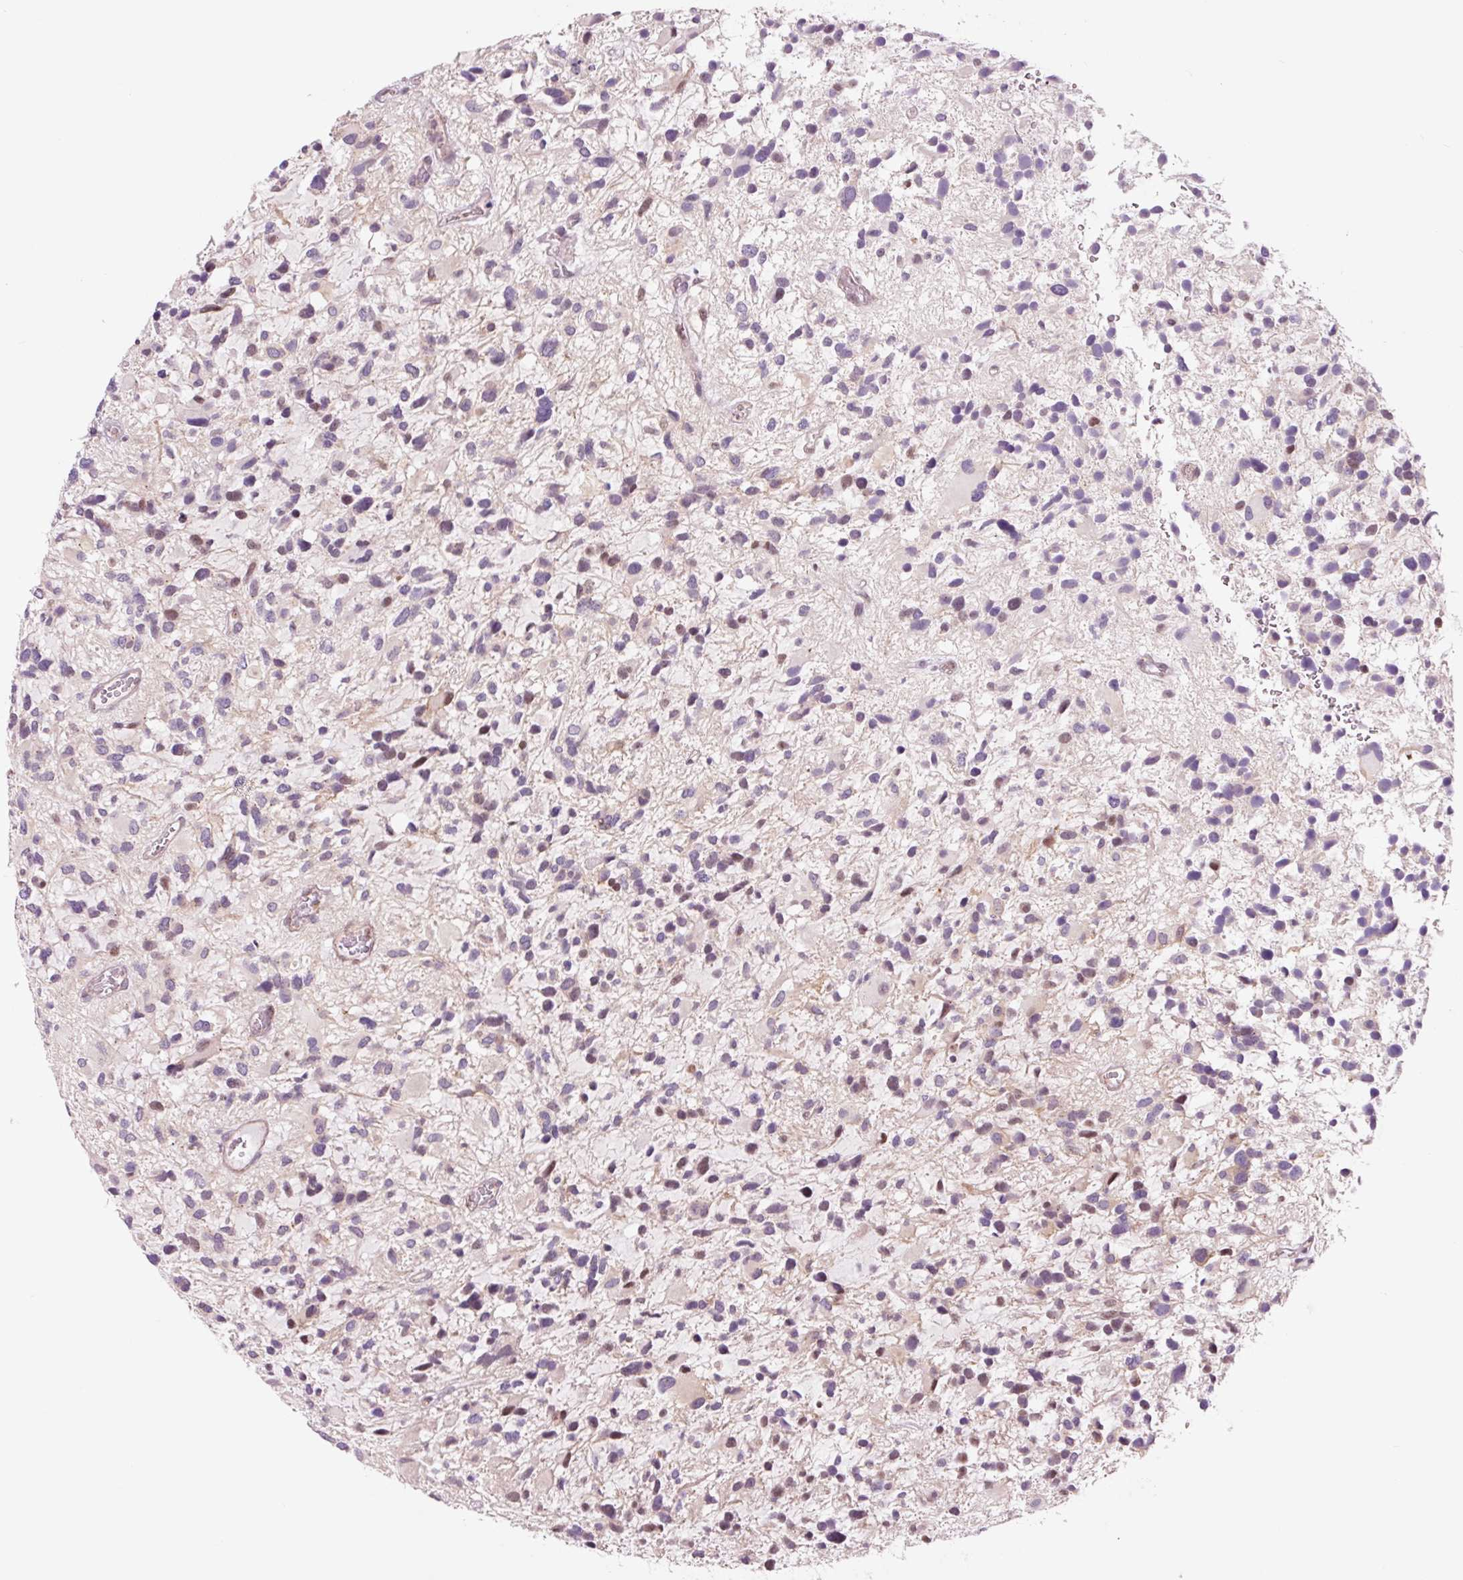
{"staining": {"intensity": "weak", "quantity": "<25%", "location": "nuclear"}, "tissue": "glioma", "cell_type": "Tumor cells", "image_type": "cancer", "snomed": [{"axis": "morphology", "description": "Glioma, malignant, High grade"}, {"axis": "topography", "description": "Brain"}], "caption": "A high-resolution photomicrograph shows immunohistochemistry (IHC) staining of high-grade glioma (malignant), which exhibits no significant positivity in tumor cells.", "gene": "DAPP1", "patient": {"sex": "female", "age": 11}}